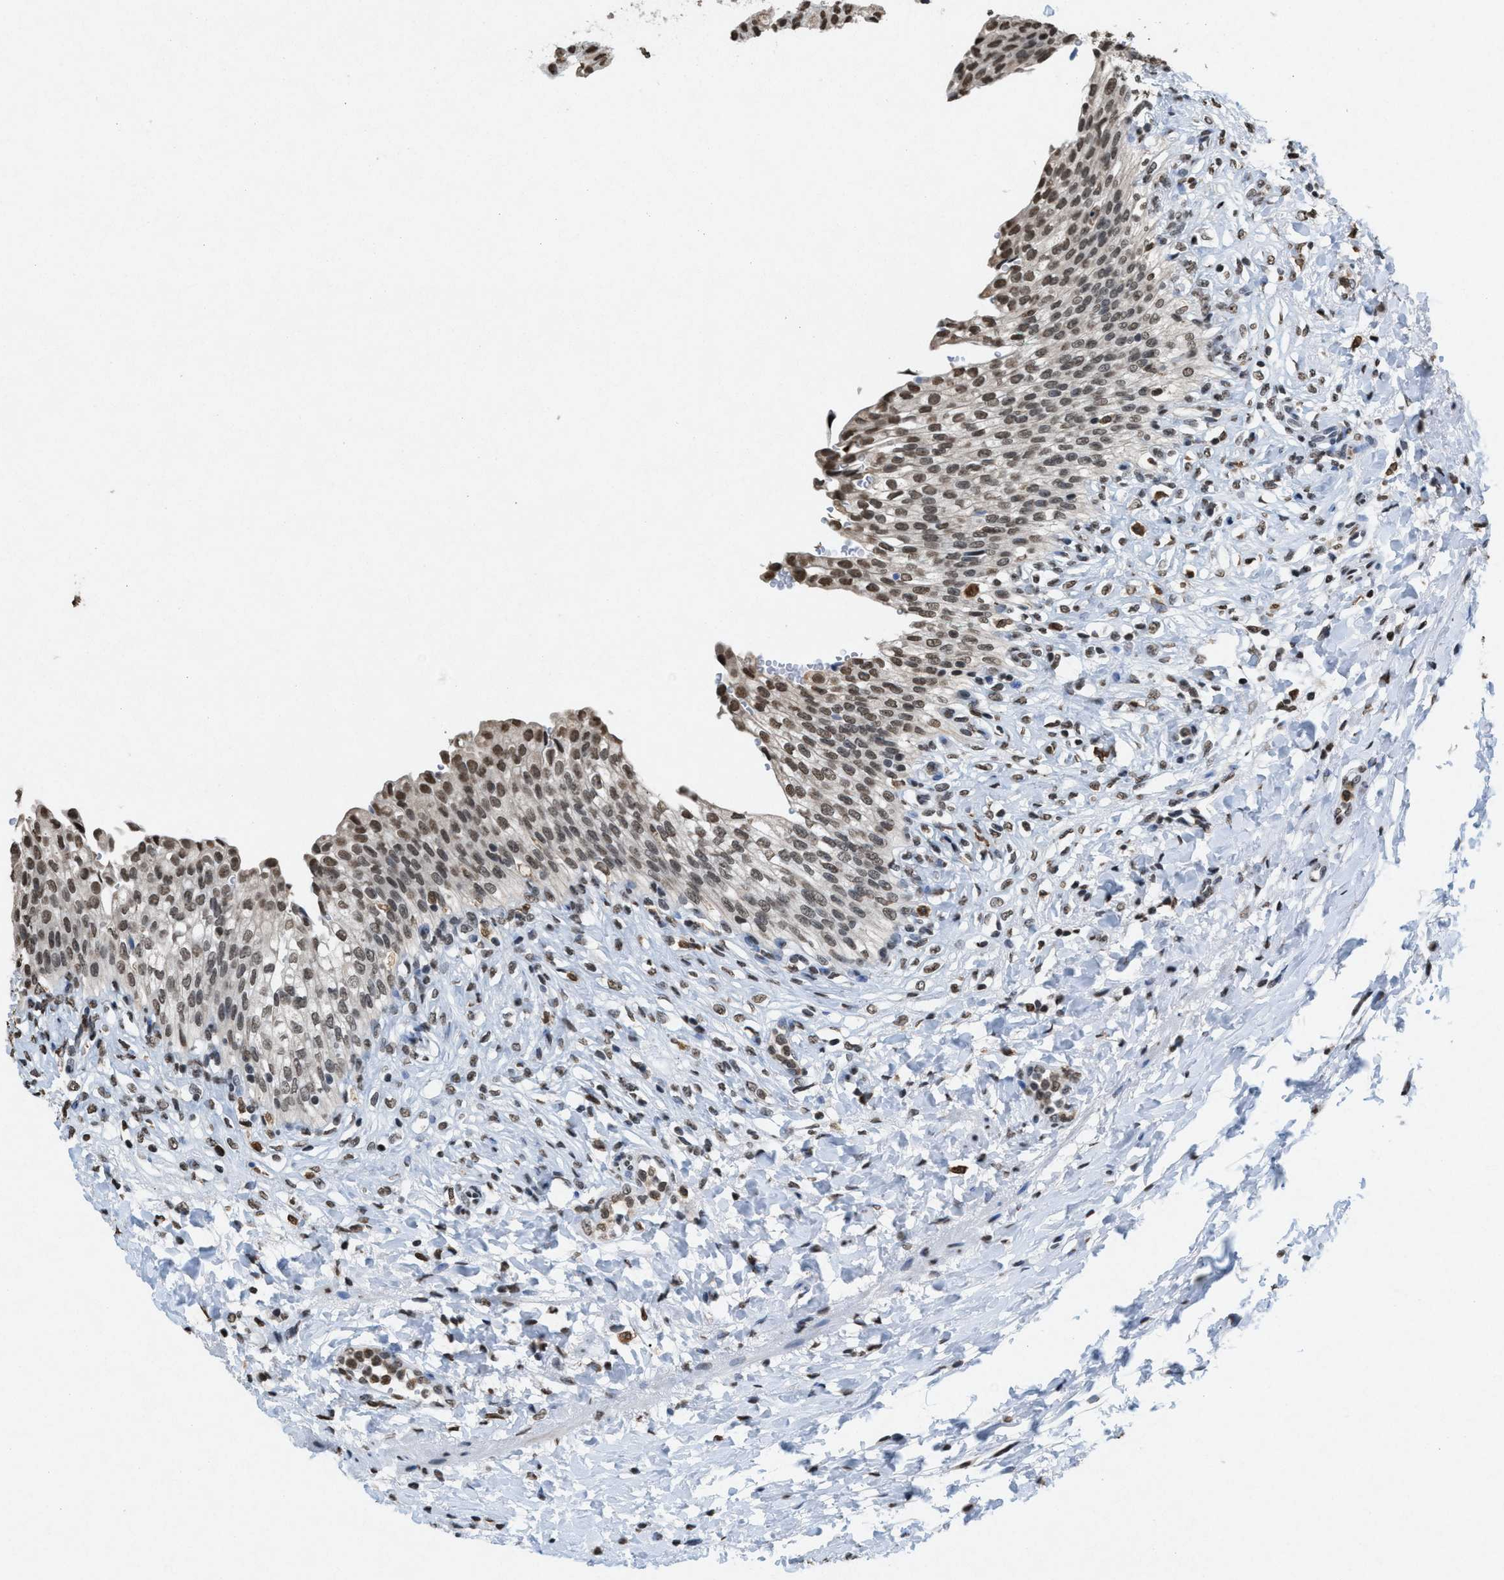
{"staining": {"intensity": "moderate", "quantity": ">75%", "location": "nuclear"}, "tissue": "urinary bladder", "cell_type": "Urothelial cells", "image_type": "normal", "snomed": [{"axis": "morphology", "description": "Urothelial carcinoma, High grade"}, {"axis": "topography", "description": "Urinary bladder"}], "caption": "Protein positivity by immunohistochemistry reveals moderate nuclear staining in approximately >75% of urothelial cells in unremarkable urinary bladder.", "gene": "NUP88", "patient": {"sex": "male", "age": 46}}